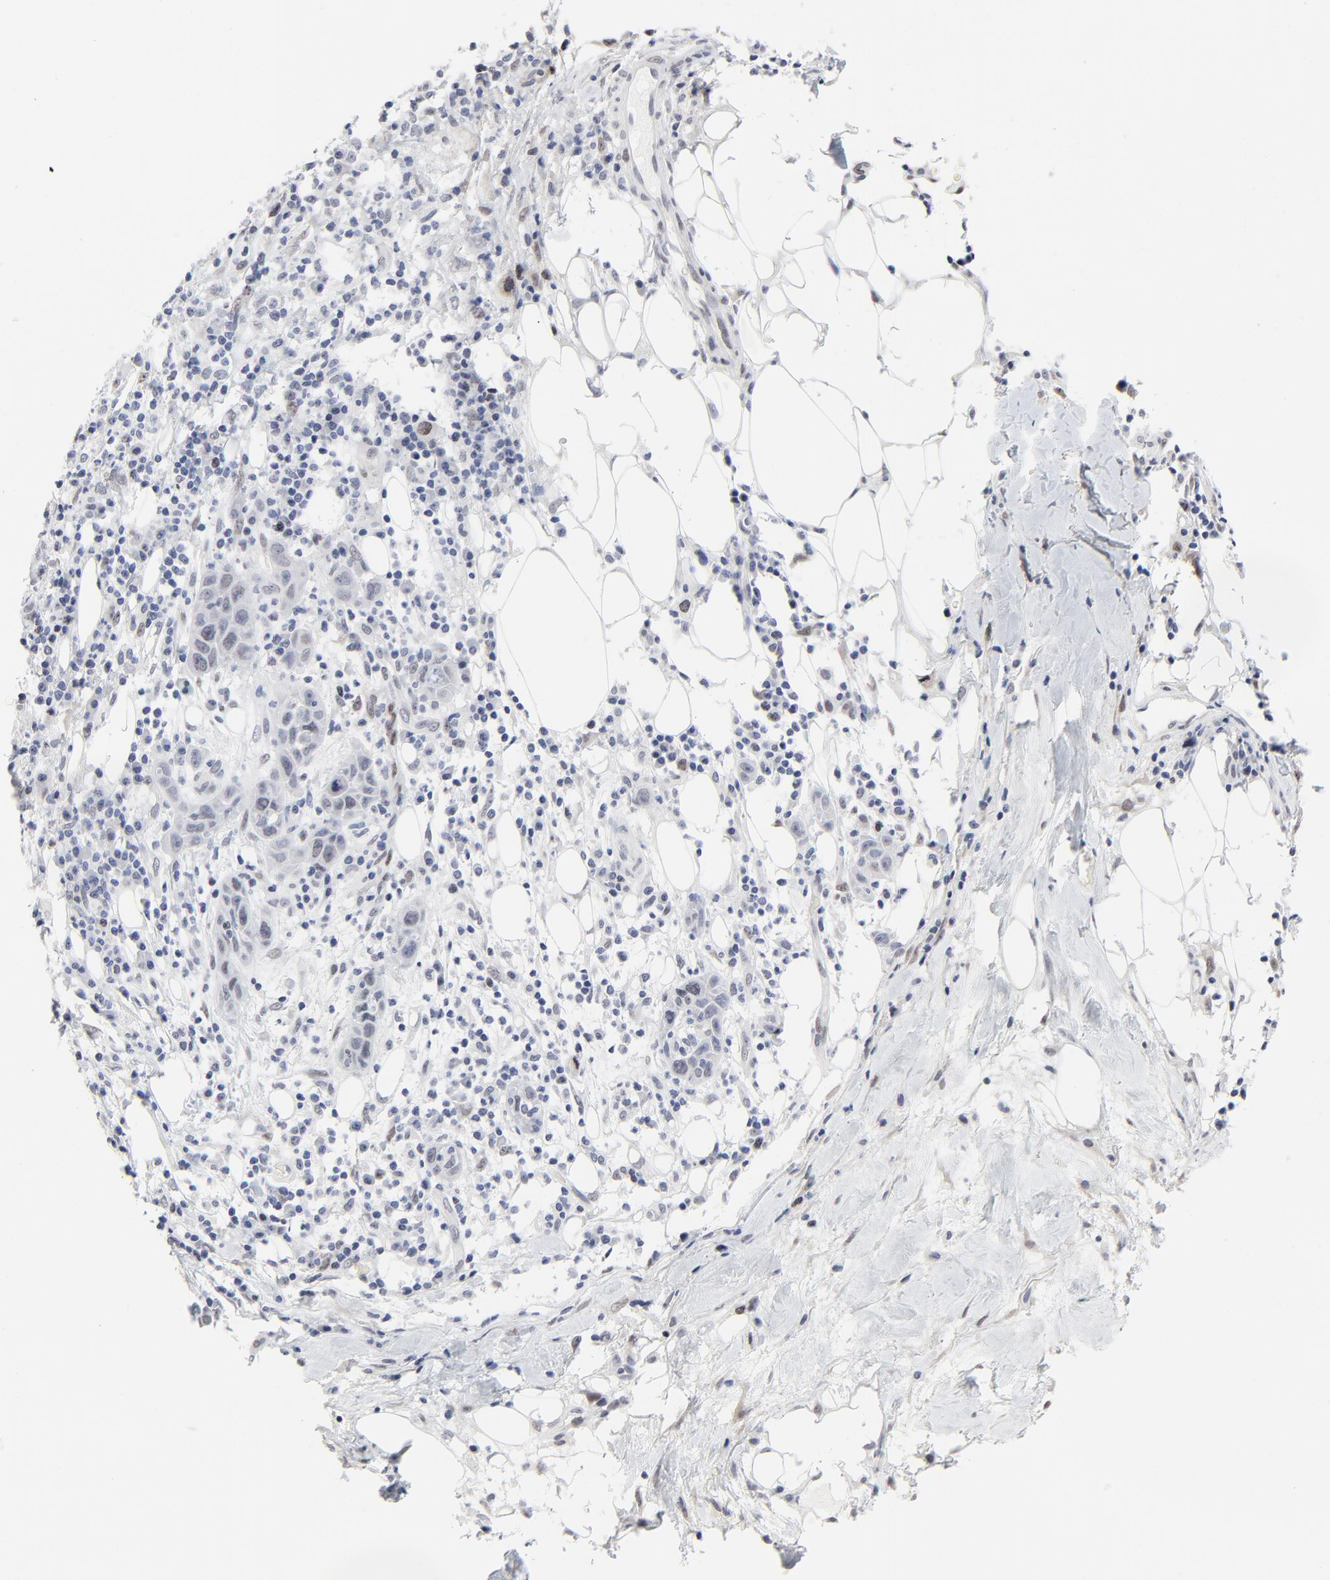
{"staining": {"intensity": "weak", "quantity": "<25%", "location": "nuclear"}, "tissue": "skin cancer", "cell_type": "Tumor cells", "image_type": "cancer", "snomed": [{"axis": "morphology", "description": "Squamous cell carcinoma, NOS"}, {"axis": "topography", "description": "Skin"}], "caption": "This is an IHC histopathology image of human skin cancer. There is no staining in tumor cells.", "gene": "ZNF589", "patient": {"sex": "male", "age": 84}}